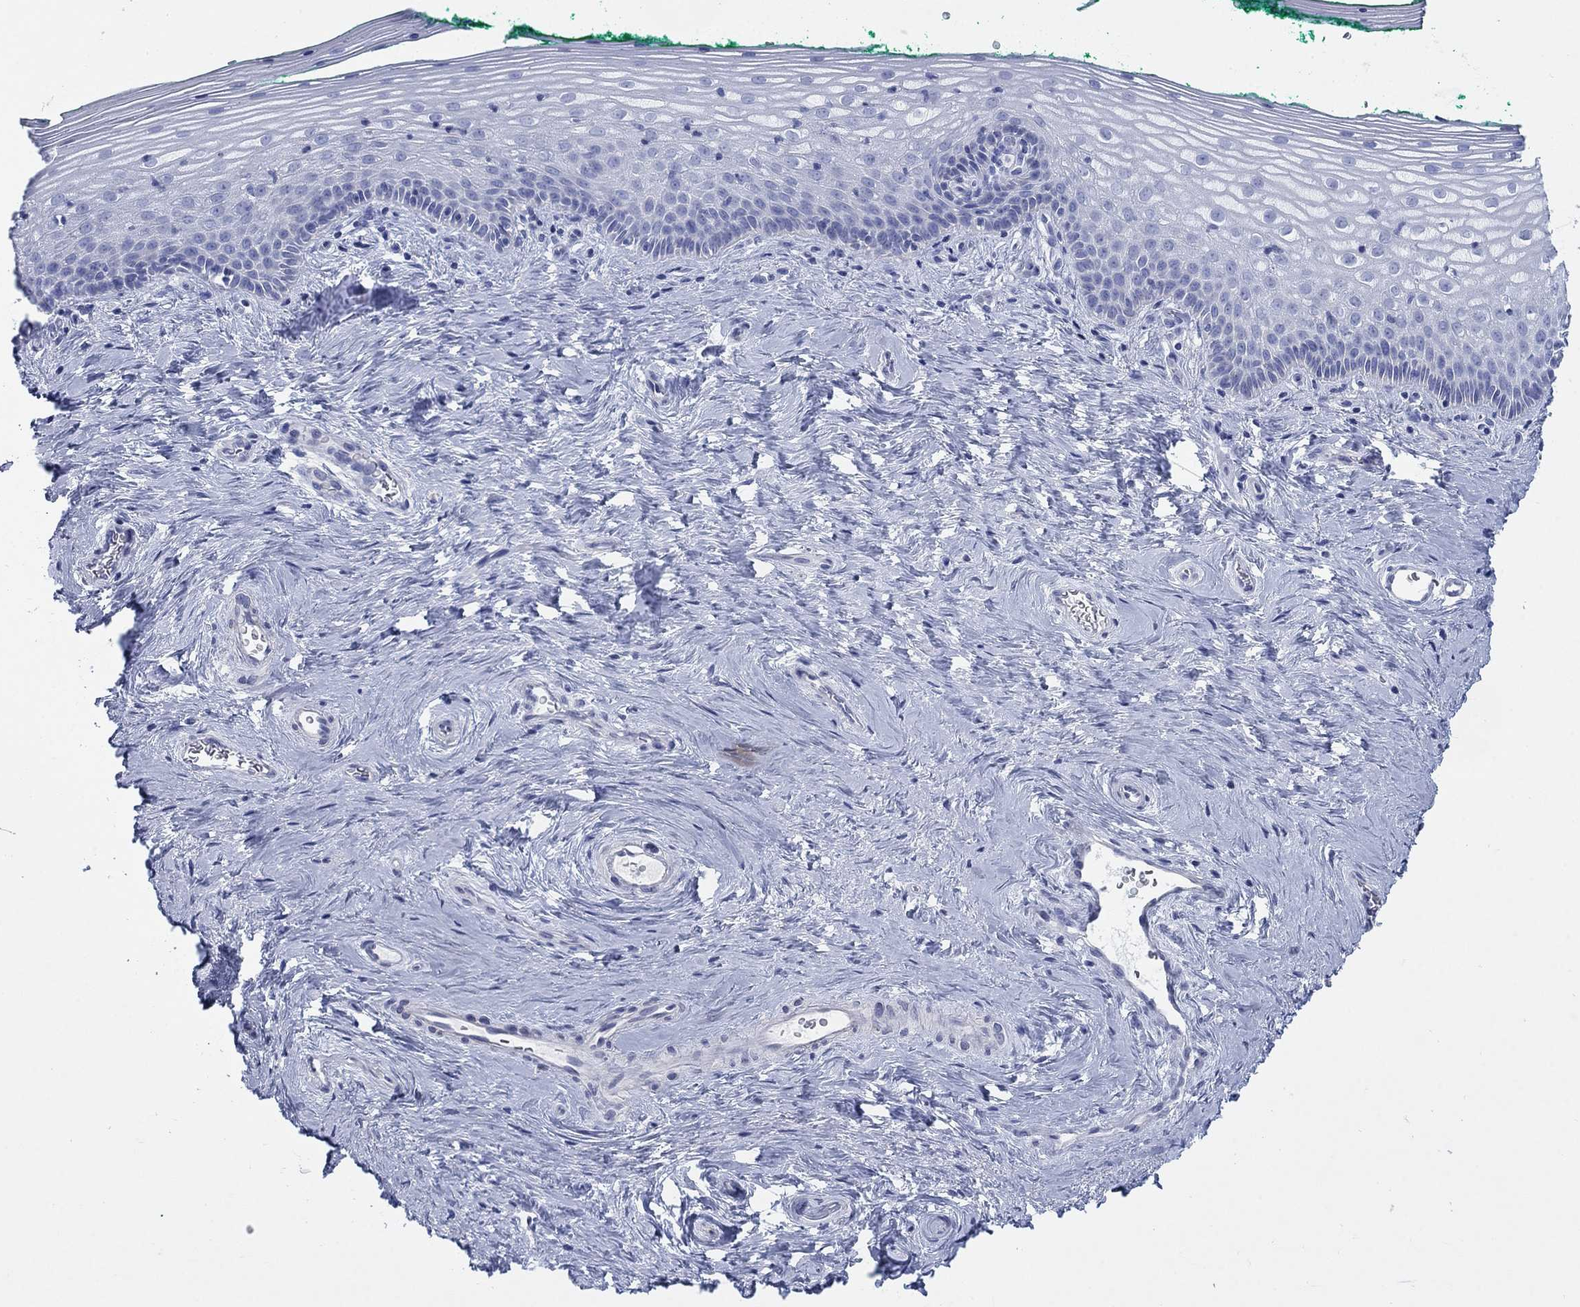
{"staining": {"intensity": "negative", "quantity": "none", "location": "none"}, "tissue": "vagina", "cell_type": "Squamous epithelial cells", "image_type": "normal", "snomed": [{"axis": "morphology", "description": "Normal tissue, NOS"}, {"axis": "topography", "description": "Vagina"}], "caption": "Photomicrograph shows no protein positivity in squamous epithelial cells of unremarkable vagina.", "gene": "SCCPDH", "patient": {"sex": "female", "age": 45}}